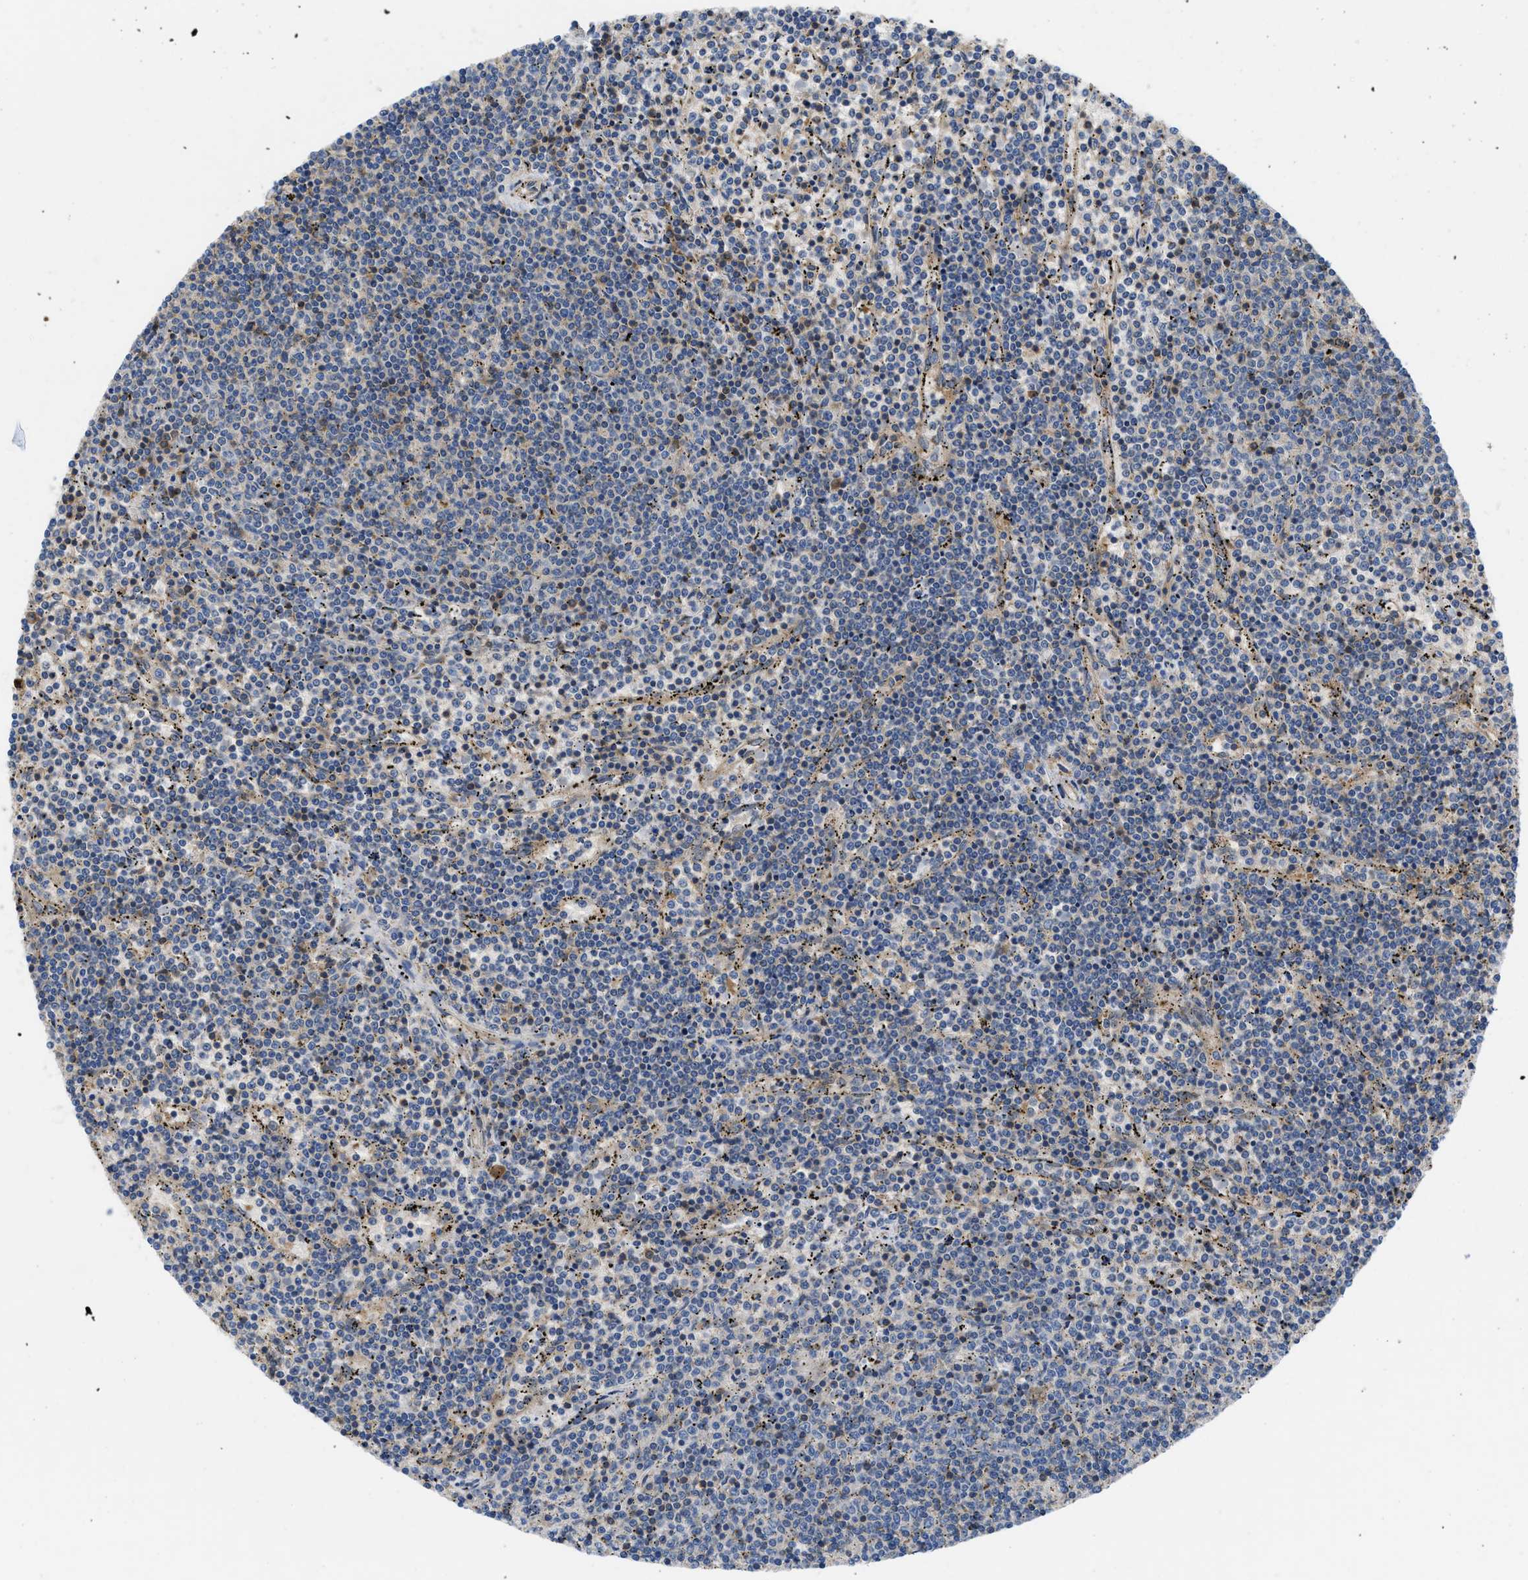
{"staining": {"intensity": "negative", "quantity": "none", "location": "none"}, "tissue": "lymphoma", "cell_type": "Tumor cells", "image_type": "cancer", "snomed": [{"axis": "morphology", "description": "Malignant lymphoma, non-Hodgkin's type, Low grade"}, {"axis": "topography", "description": "Spleen"}], "caption": "IHC micrograph of human malignant lymphoma, non-Hodgkin's type (low-grade) stained for a protein (brown), which exhibits no staining in tumor cells.", "gene": "CHKB", "patient": {"sex": "female", "age": 50}}